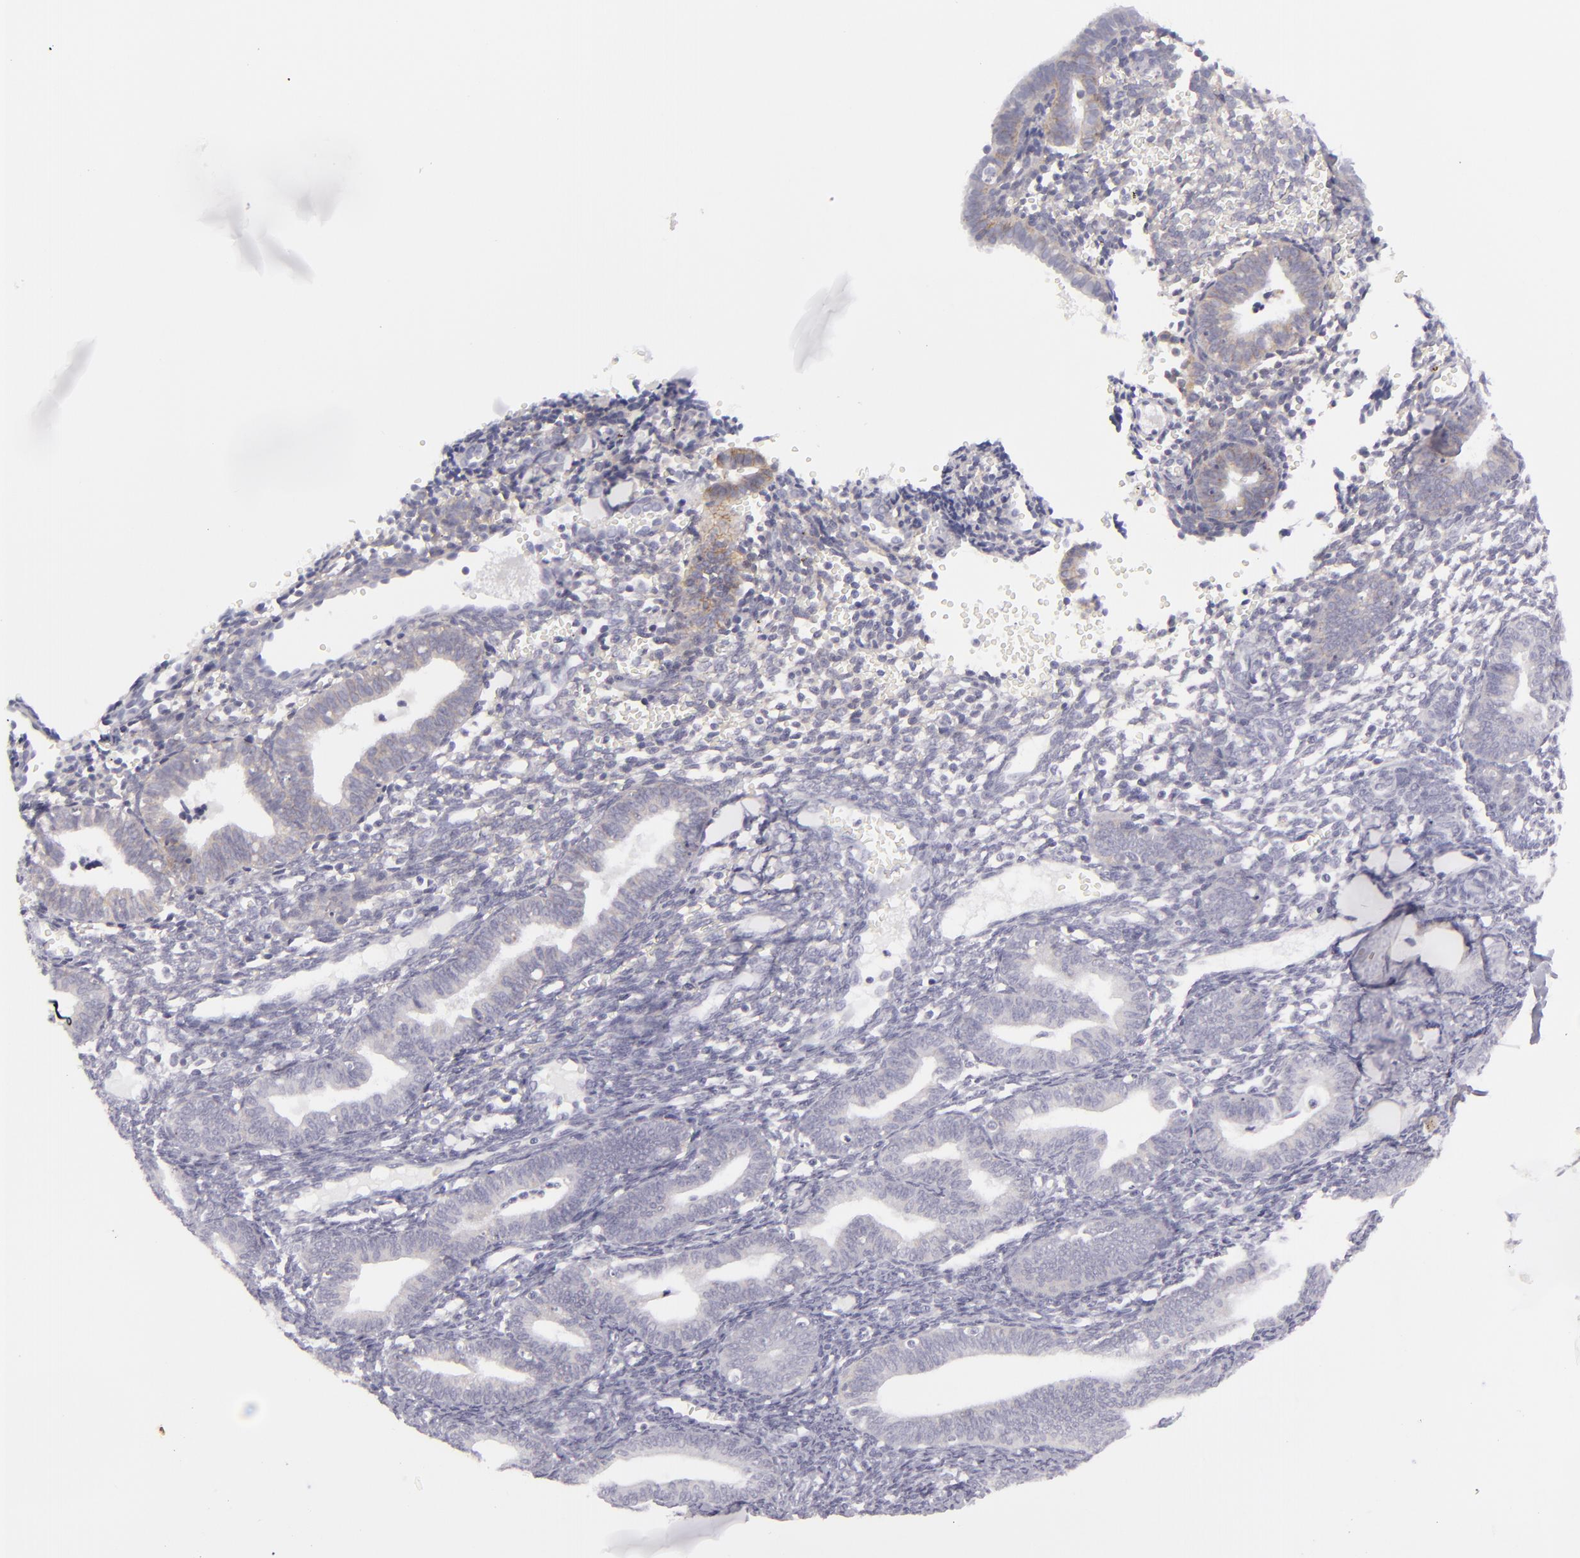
{"staining": {"intensity": "negative", "quantity": "none", "location": "none"}, "tissue": "endometrium", "cell_type": "Cells in endometrial stroma", "image_type": "normal", "snomed": [{"axis": "morphology", "description": "Normal tissue, NOS"}, {"axis": "topography", "description": "Endometrium"}], "caption": "This is an immunohistochemistry (IHC) micrograph of benign human endometrium. There is no positivity in cells in endometrial stroma.", "gene": "DLG4", "patient": {"sex": "female", "age": 61}}